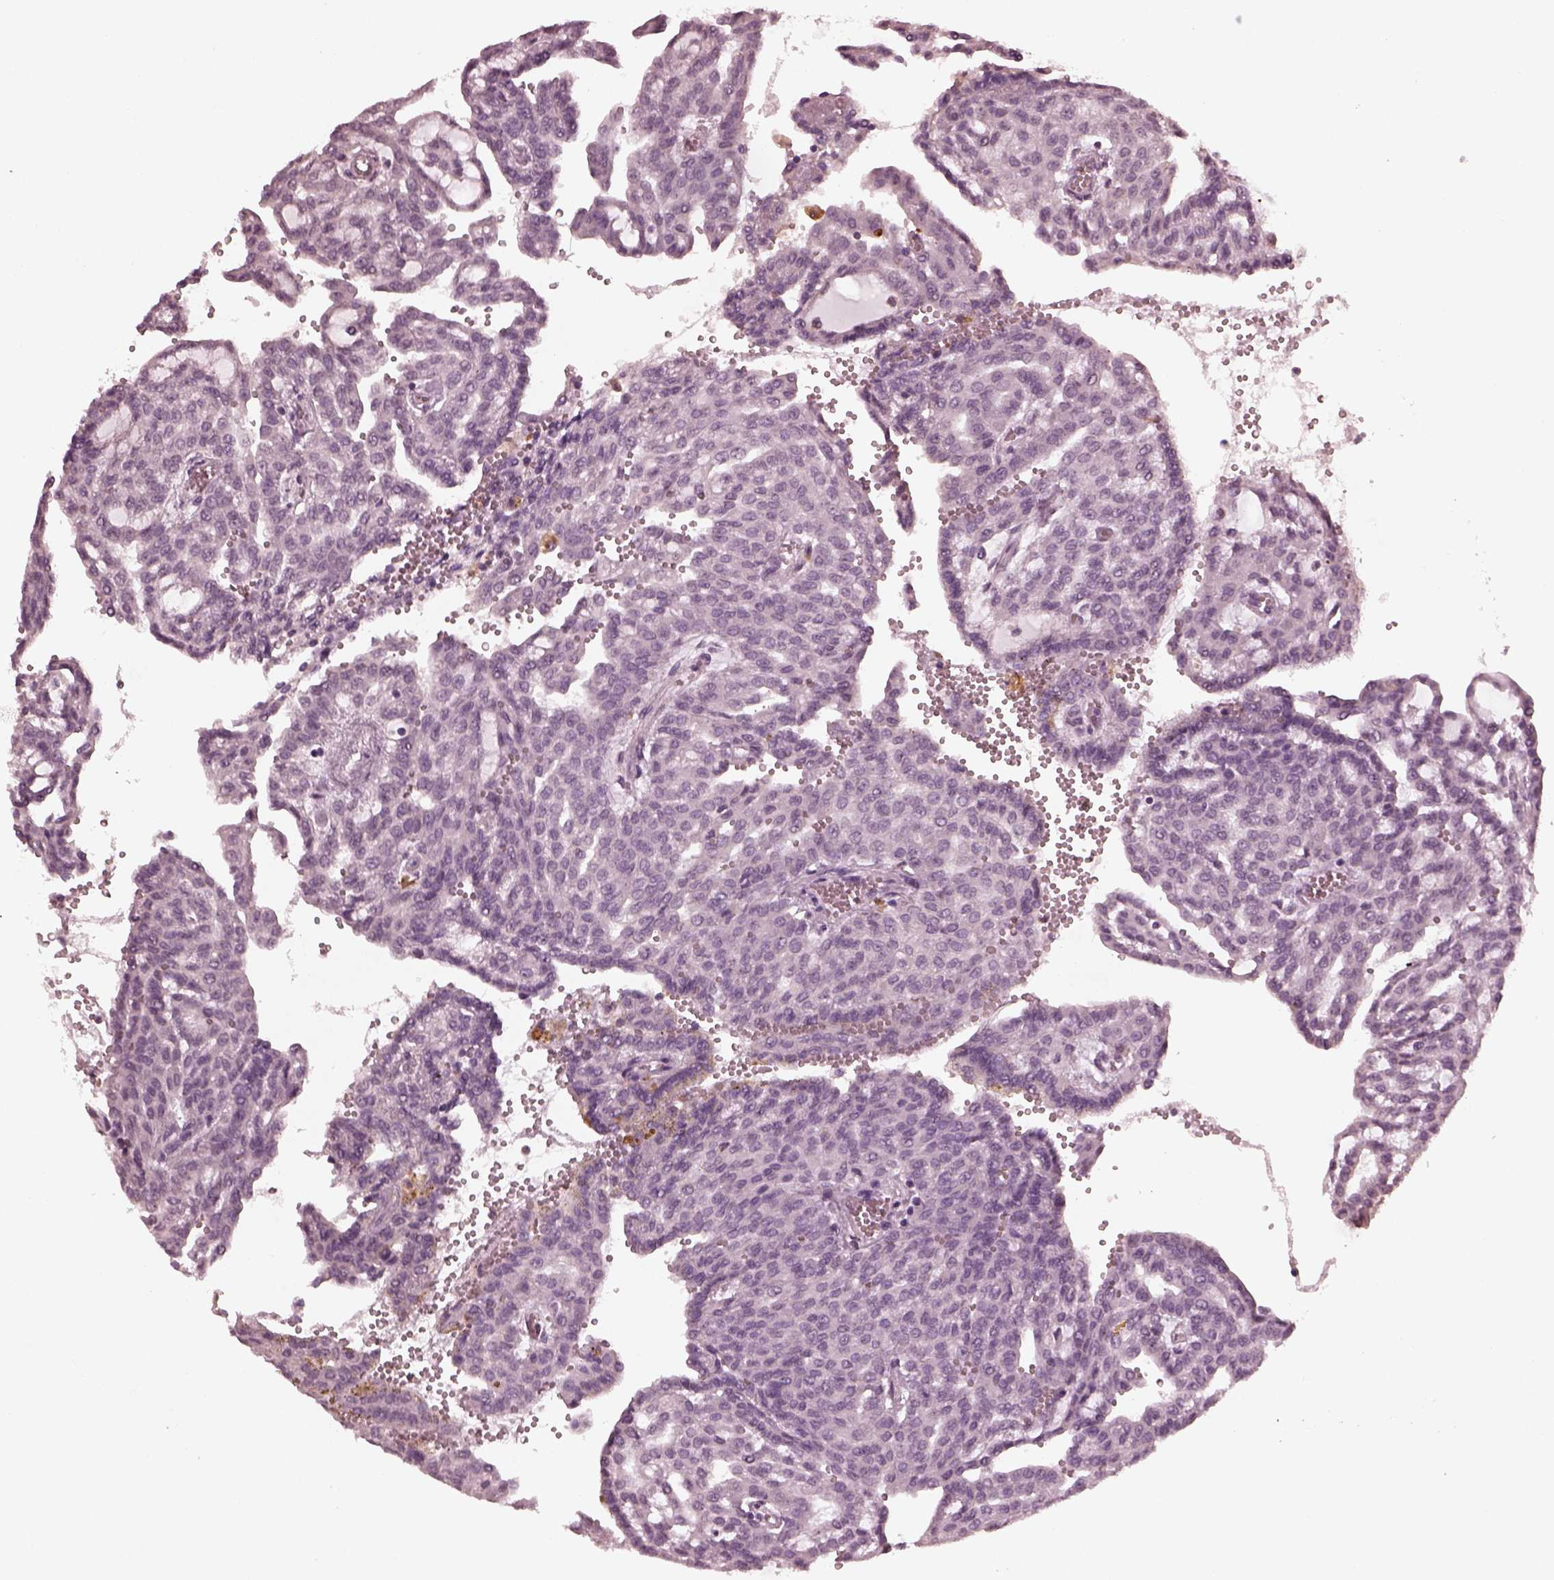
{"staining": {"intensity": "negative", "quantity": "none", "location": "none"}, "tissue": "renal cancer", "cell_type": "Tumor cells", "image_type": "cancer", "snomed": [{"axis": "morphology", "description": "Adenocarcinoma, NOS"}, {"axis": "topography", "description": "Kidney"}], "caption": "The immunohistochemistry micrograph has no significant positivity in tumor cells of renal cancer (adenocarcinoma) tissue.", "gene": "KRT79", "patient": {"sex": "male", "age": 63}}